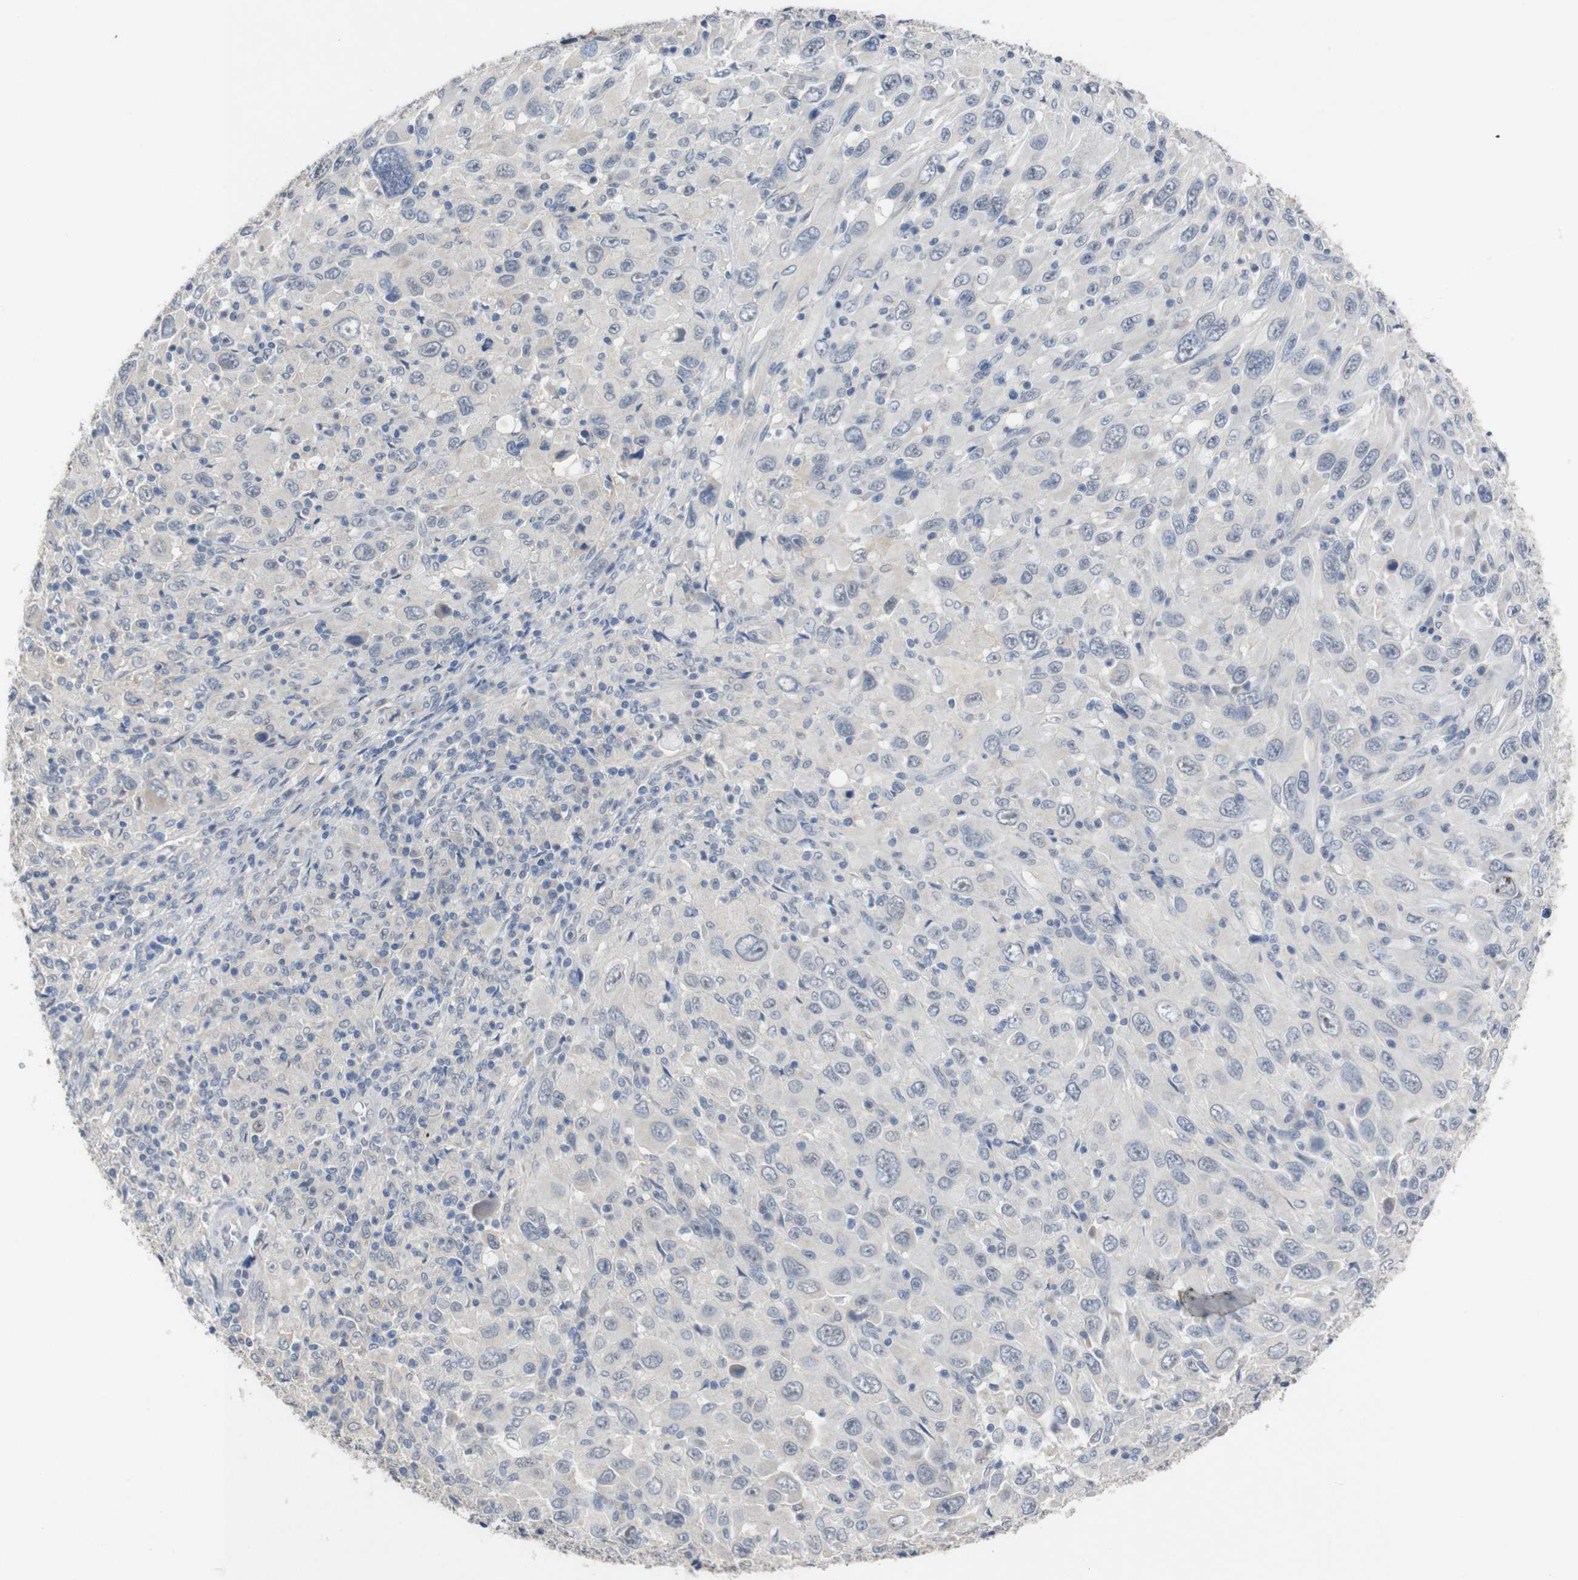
{"staining": {"intensity": "negative", "quantity": "none", "location": "none"}, "tissue": "melanoma", "cell_type": "Tumor cells", "image_type": "cancer", "snomed": [{"axis": "morphology", "description": "Malignant melanoma, Metastatic site"}, {"axis": "topography", "description": "Skin"}], "caption": "The immunohistochemistry image has no significant positivity in tumor cells of malignant melanoma (metastatic site) tissue.", "gene": "HNF1A", "patient": {"sex": "female", "age": 56}}